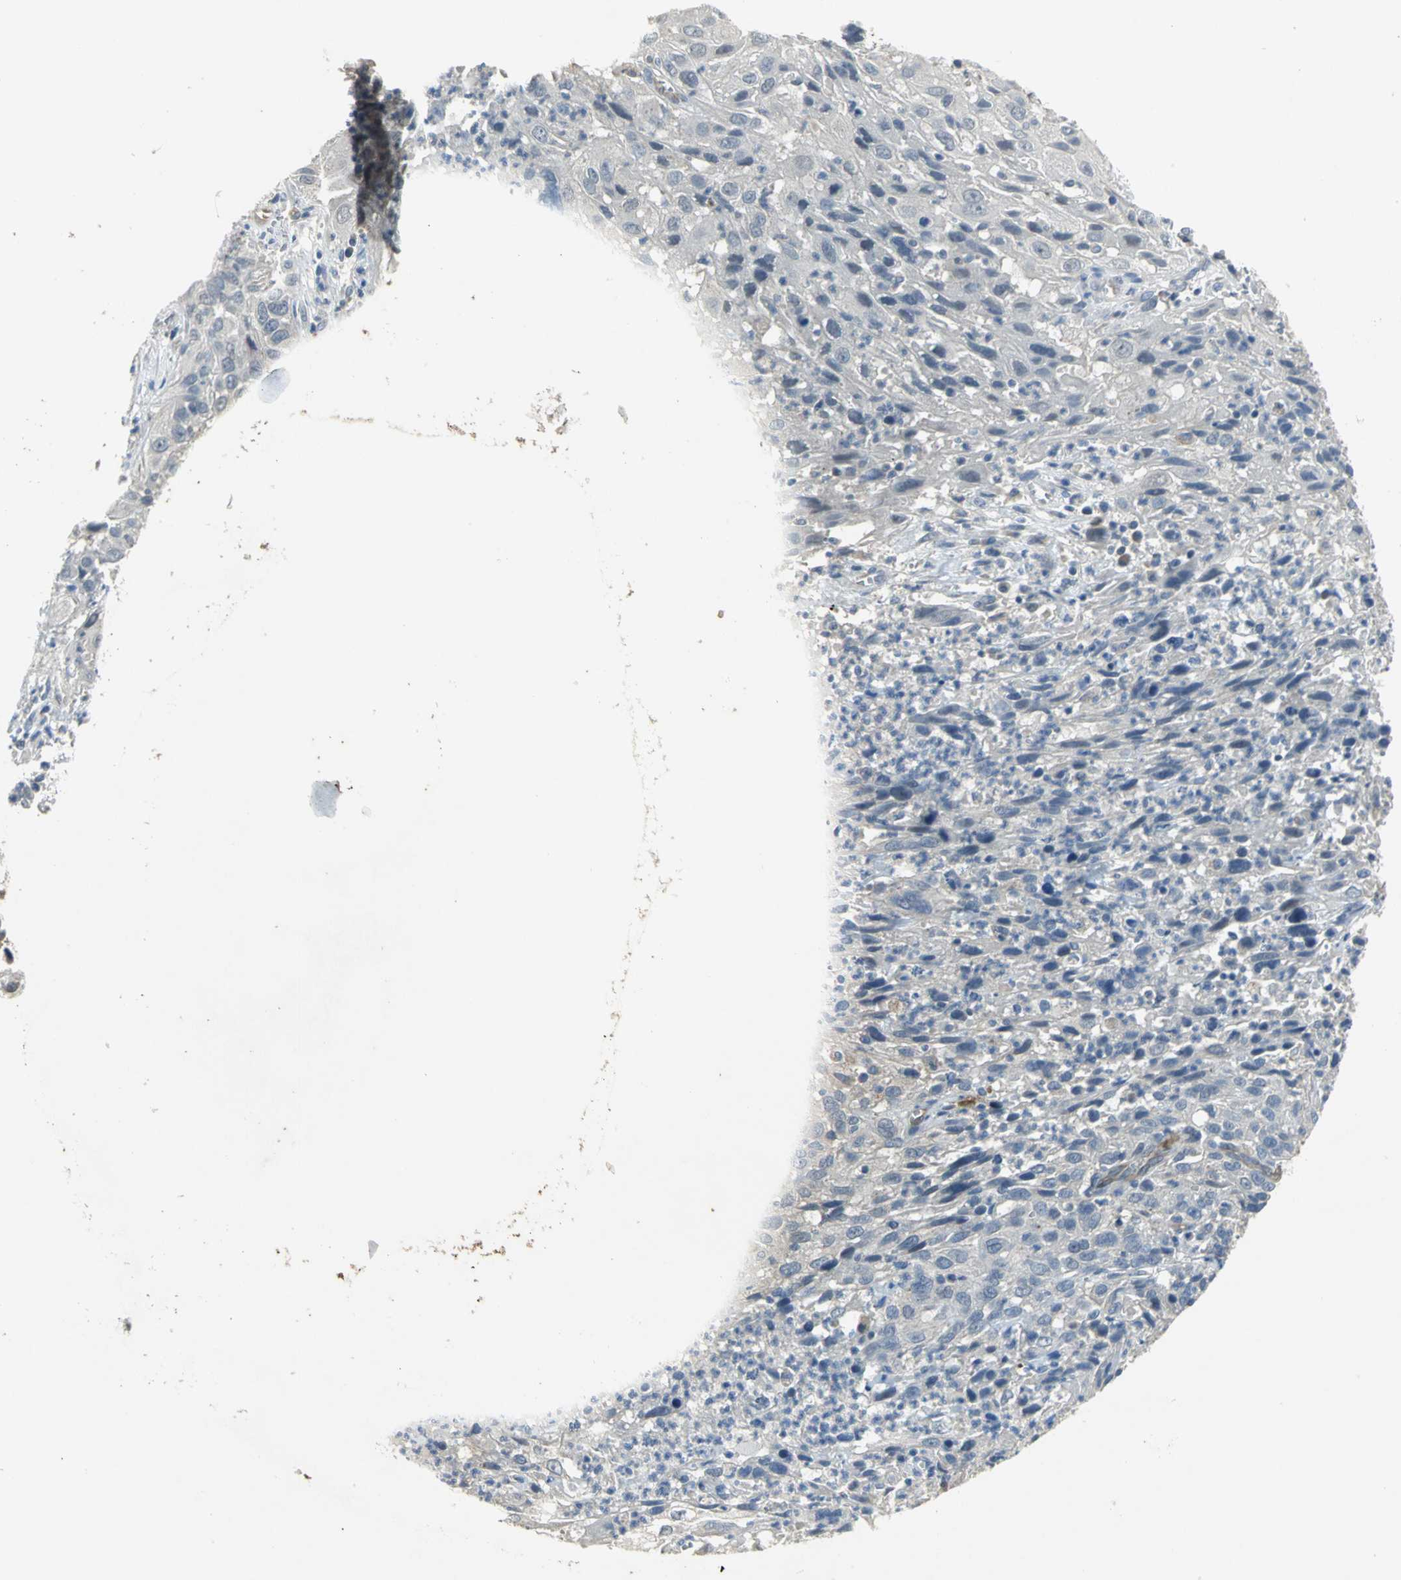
{"staining": {"intensity": "negative", "quantity": "none", "location": "none"}, "tissue": "cervical cancer", "cell_type": "Tumor cells", "image_type": "cancer", "snomed": [{"axis": "morphology", "description": "Squamous cell carcinoma, NOS"}, {"axis": "topography", "description": "Cervix"}], "caption": "DAB immunohistochemical staining of human squamous cell carcinoma (cervical) displays no significant positivity in tumor cells.", "gene": "IL17RB", "patient": {"sex": "female", "age": 32}}